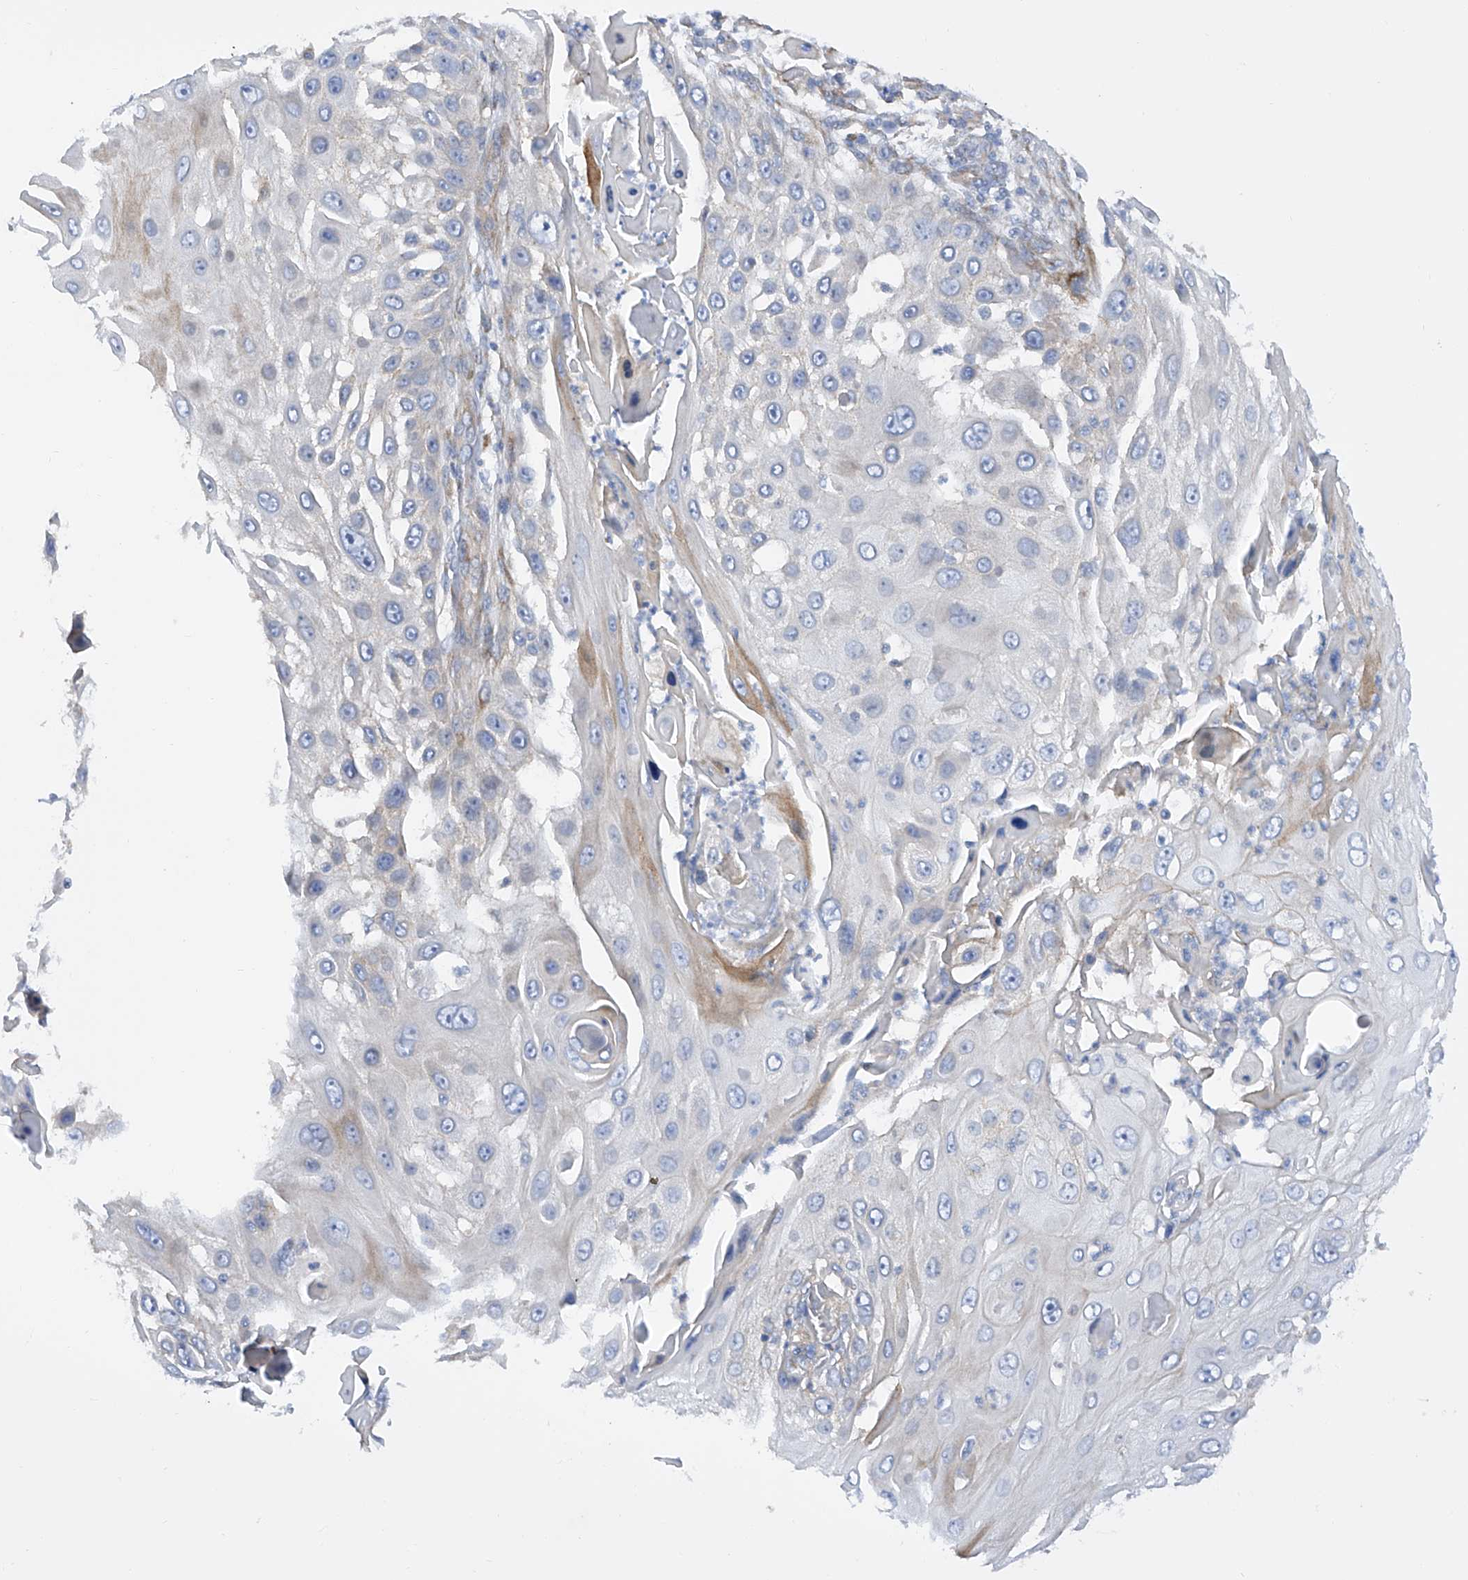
{"staining": {"intensity": "negative", "quantity": "none", "location": "none"}, "tissue": "skin cancer", "cell_type": "Tumor cells", "image_type": "cancer", "snomed": [{"axis": "morphology", "description": "Squamous cell carcinoma, NOS"}, {"axis": "topography", "description": "Skin"}], "caption": "A high-resolution micrograph shows IHC staining of skin cancer, which shows no significant staining in tumor cells.", "gene": "LCA5", "patient": {"sex": "female", "age": 44}}